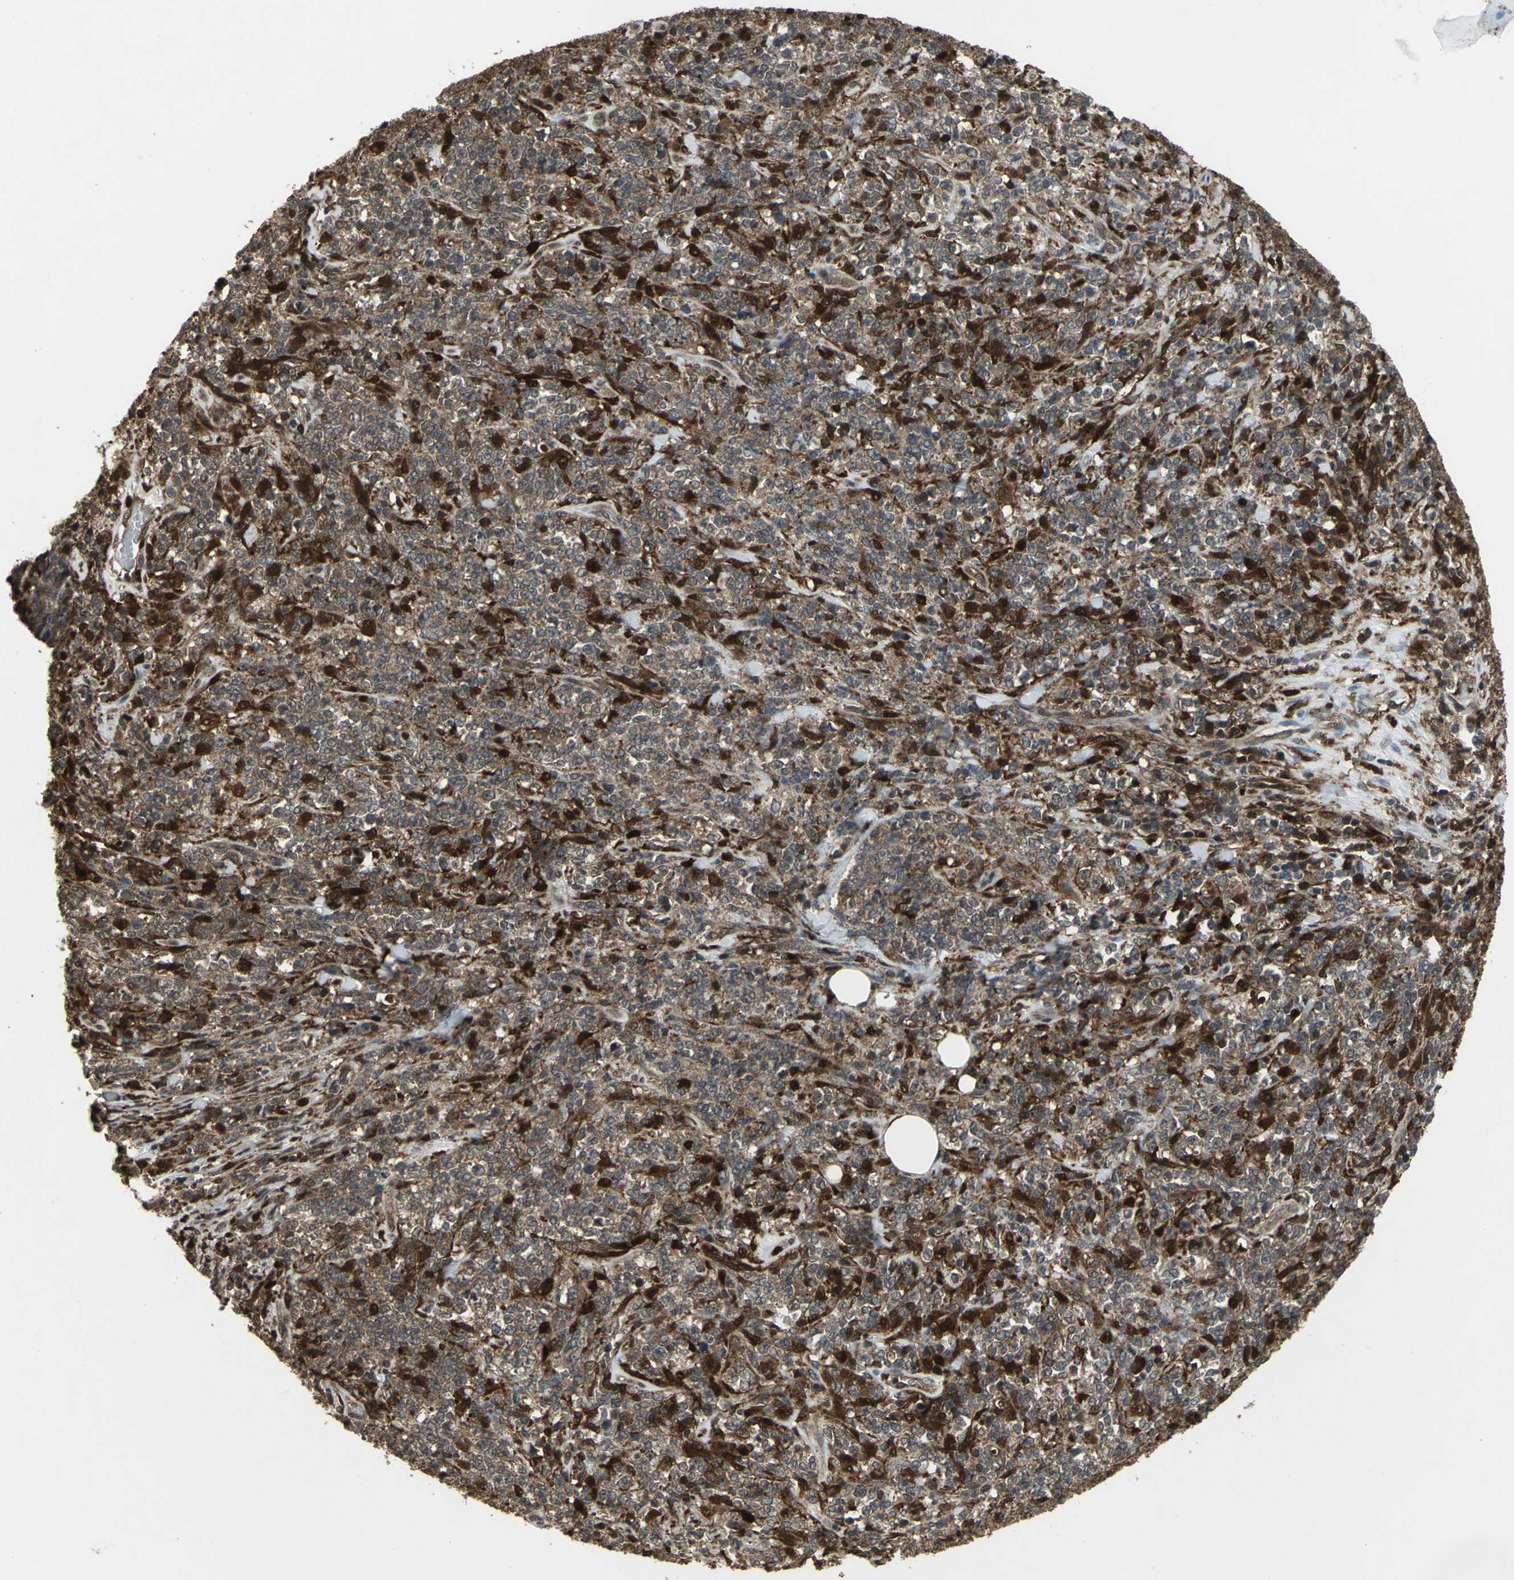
{"staining": {"intensity": "strong", "quantity": "<25%", "location": "cytoplasmic/membranous,nuclear"}, "tissue": "lymphoma", "cell_type": "Tumor cells", "image_type": "cancer", "snomed": [{"axis": "morphology", "description": "Malignant lymphoma, non-Hodgkin's type, High grade"}, {"axis": "topography", "description": "Soft tissue"}], "caption": "Immunohistochemical staining of lymphoma shows medium levels of strong cytoplasmic/membranous and nuclear protein positivity in approximately <25% of tumor cells.", "gene": "PYCARD", "patient": {"sex": "male", "age": 18}}